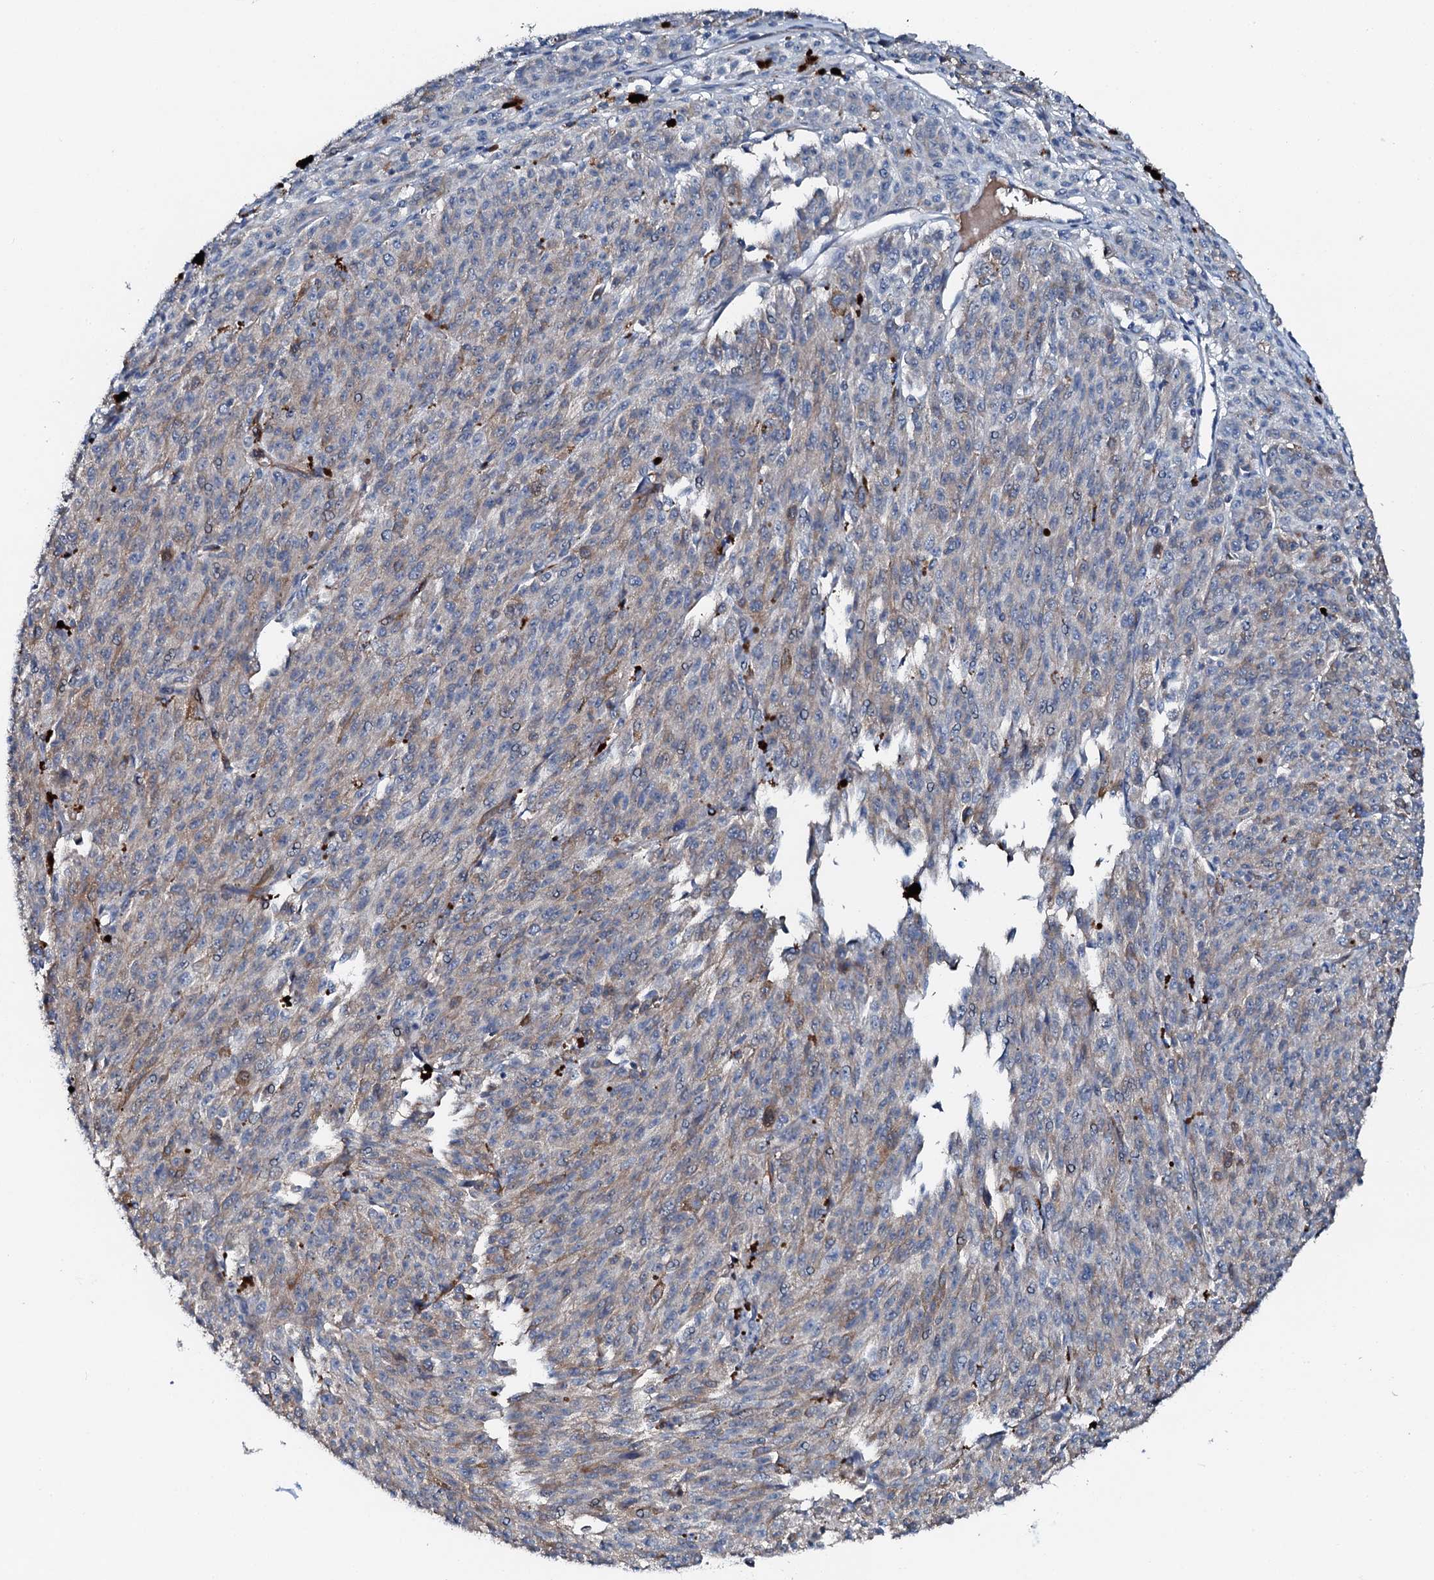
{"staining": {"intensity": "negative", "quantity": "none", "location": "none"}, "tissue": "melanoma", "cell_type": "Tumor cells", "image_type": "cancer", "snomed": [{"axis": "morphology", "description": "Malignant melanoma, NOS"}, {"axis": "topography", "description": "Skin"}], "caption": "The micrograph shows no significant staining in tumor cells of melanoma. (DAB (3,3'-diaminobenzidine) immunohistochemistry (IHC), high magnification).", "gene": "GFOD2", "patient": {"sex": "female", "age": 52}}